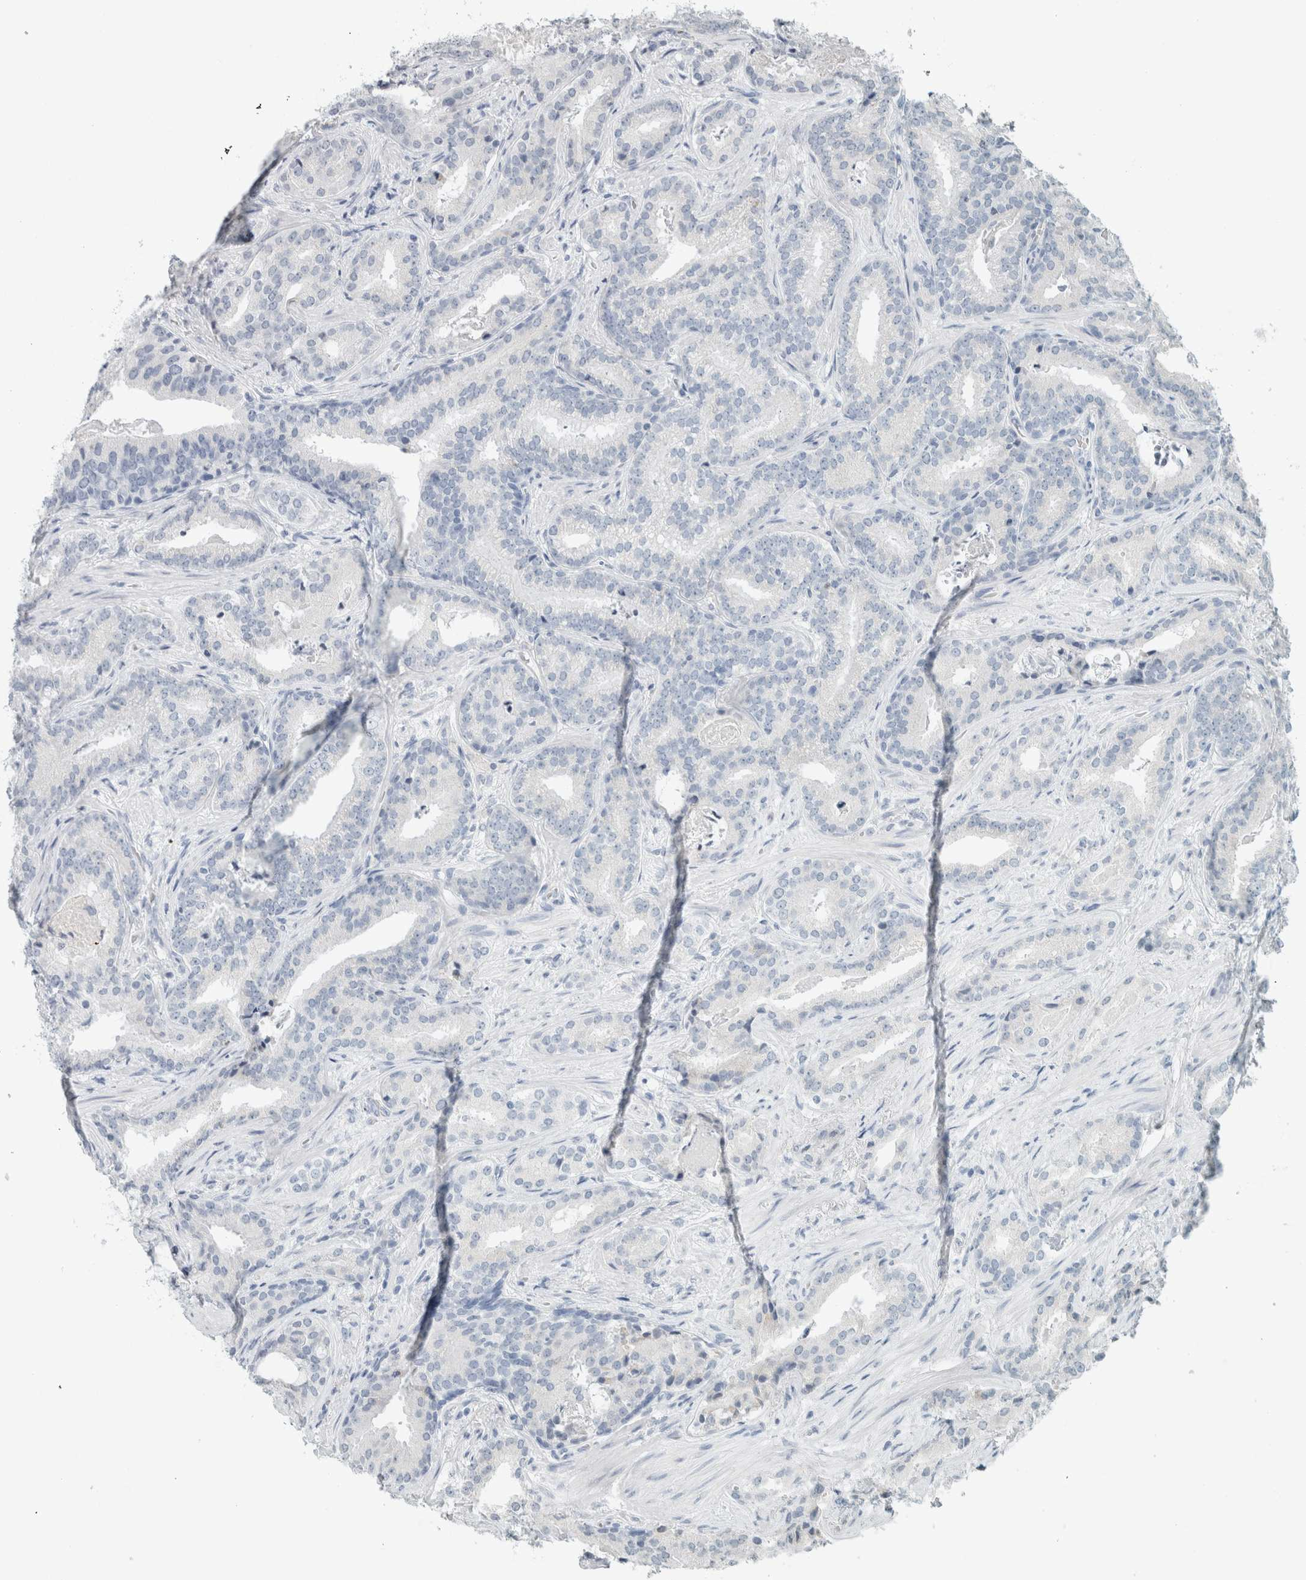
{"staining": {"intensity": "negative", "quantity": "none", "location": "none"}, "tissue": "prostate cancer", "cell_type": "Tumor cells", "image_type": "cancer", "snomed": [{"axis": "morphology", "description": "Adenocarcinoma, Low grade"}, {"axis": "topography", "description": "Prostate"}], "caption": "This is an immunohistochemistry micrograph of prostate low-grade adenocarcinoma. There is no staining in tumor cells.", "gene": "TRIT1", "patient": {"sex": "male", "age": 67}}